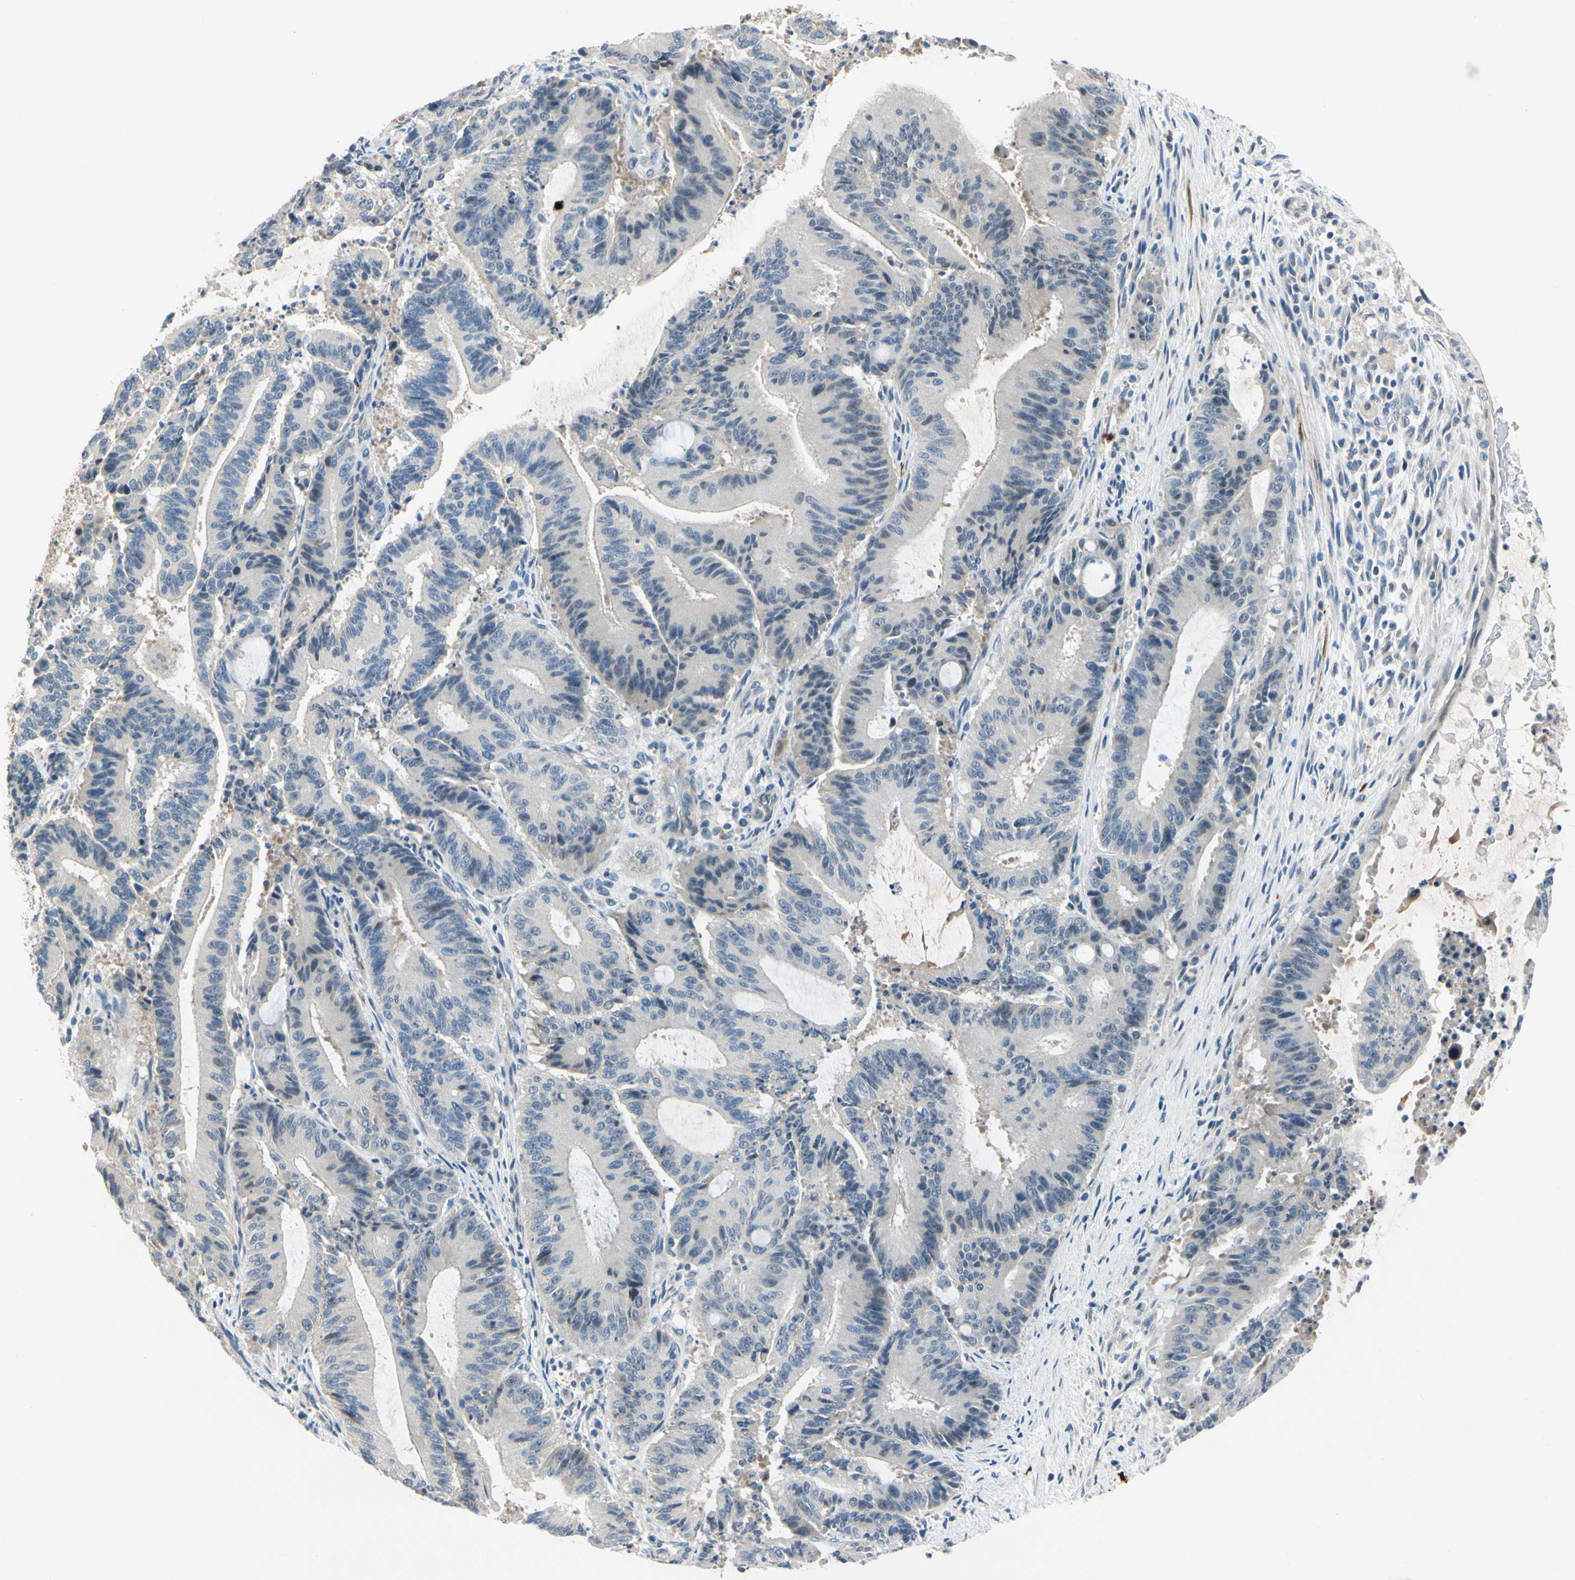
{"staining": {"intensity": "negative", "quantity": "none", "location": "none"}, "tissue": "liver cancer", "cell_type": "Tumor cells", "image_type": "cancer", "snomed": [{"axis": "morphology", "description": "Cholangiocarcinoma"}, {"axis": "topography", "description": "Liver"}], "caption": "There is no significant positivity in tumor cells of liver cancer.", "gene": "SLC27A6", "patient": {"sex": "female", "age": 73}}